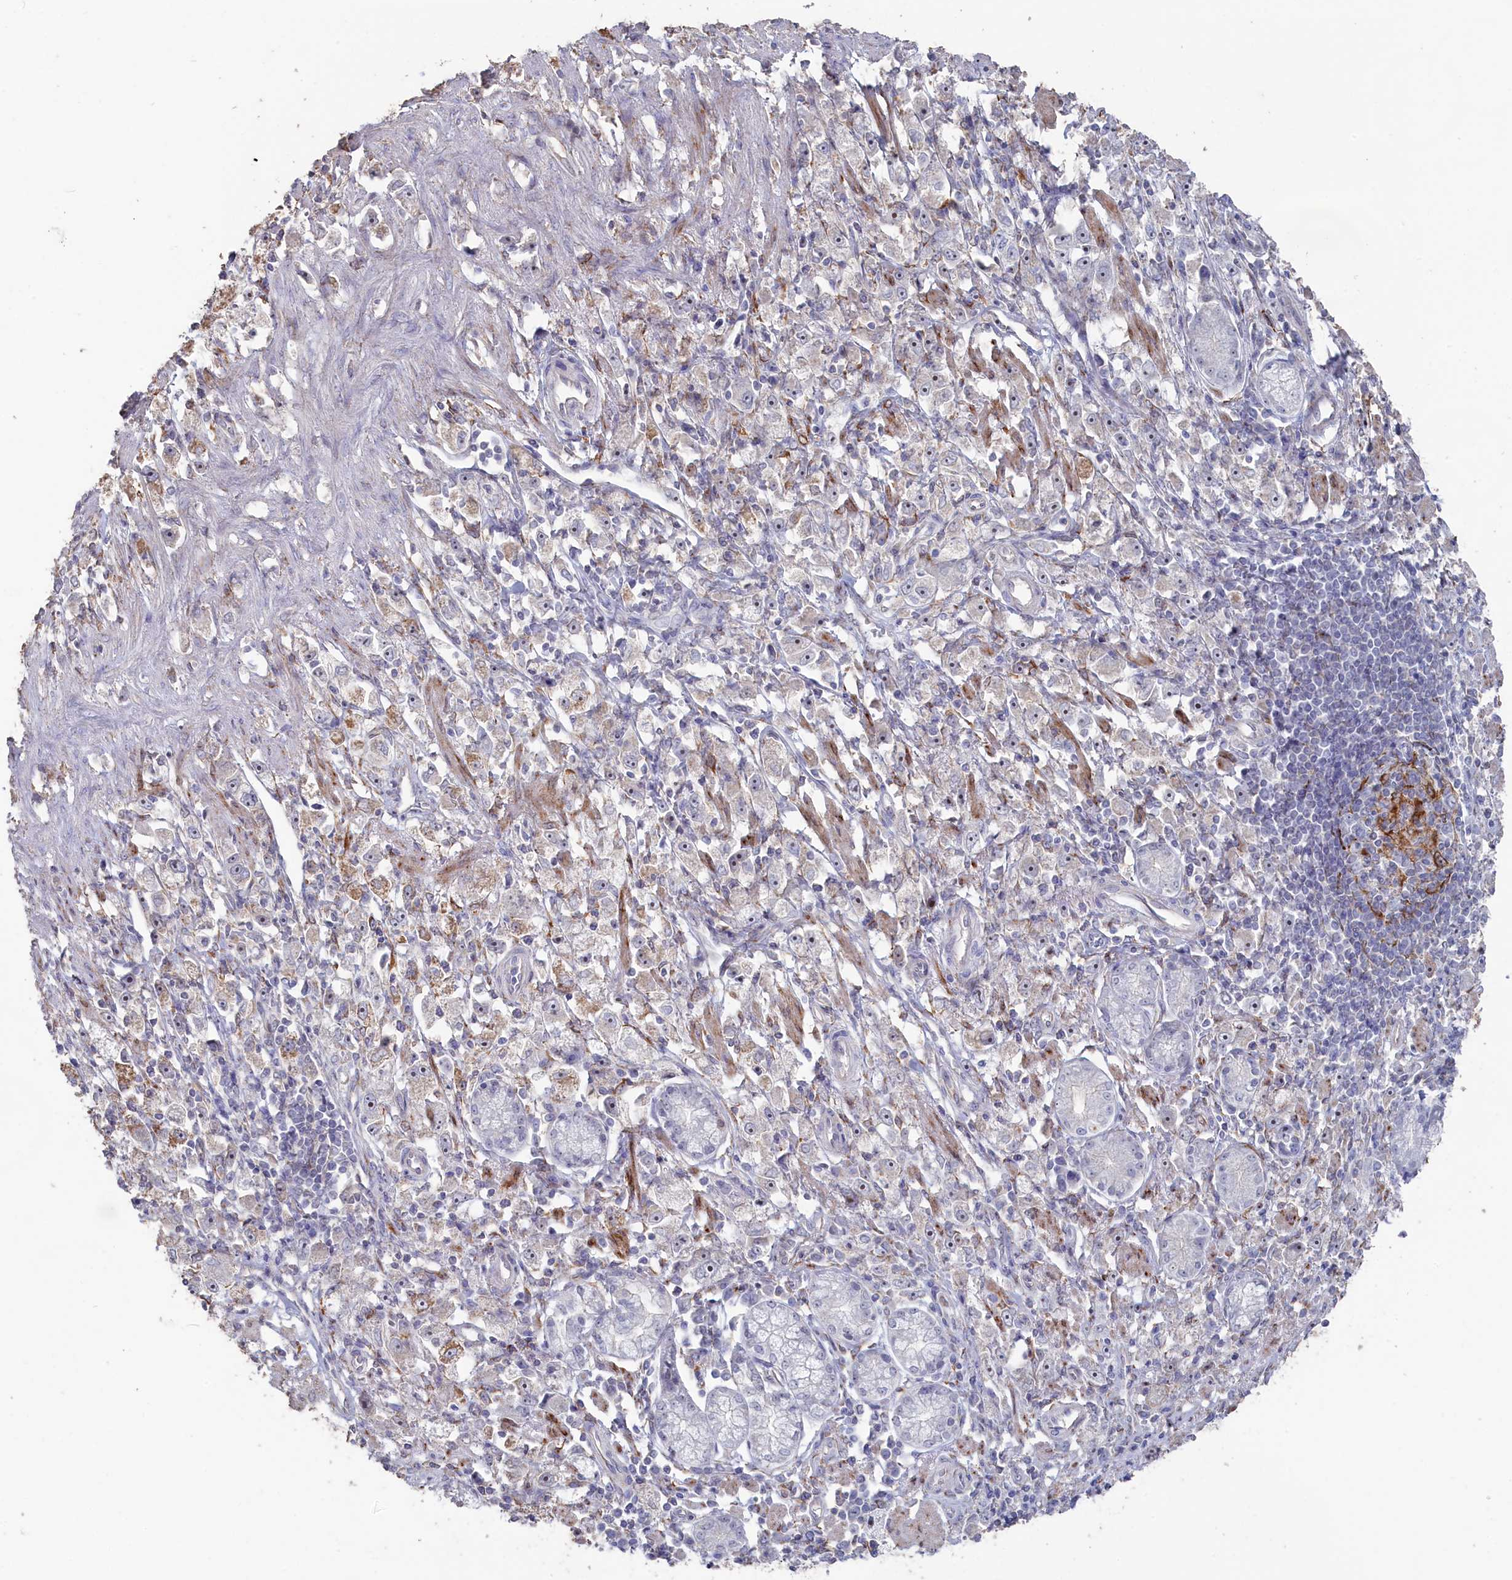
{"staining": {"intensity": "moderate", "quantity": "<25%", "location": "cytoplasmic/membranous,nuclear"}, "tissue": "stomach cancer", "cell_type": "Tumor cells", "image_type": "cancer", "snomed": [{"axis": "morphology", "description": "Adenocarcinoma, NOS"}, {"axis": "topography", "description": "Stomach"}], "caption": "Protein staining of stomach cancer tissue demonstrates moderate cytoplasmic/membranous and nuclear expression in approximately <25% of tumor cells. Immunohistochemistry (ihc) stains the protein of interest in brown and the nuclei are stained blue.", "gene": "SEMG2", "patient": {"sex": "female", "age": 59}}